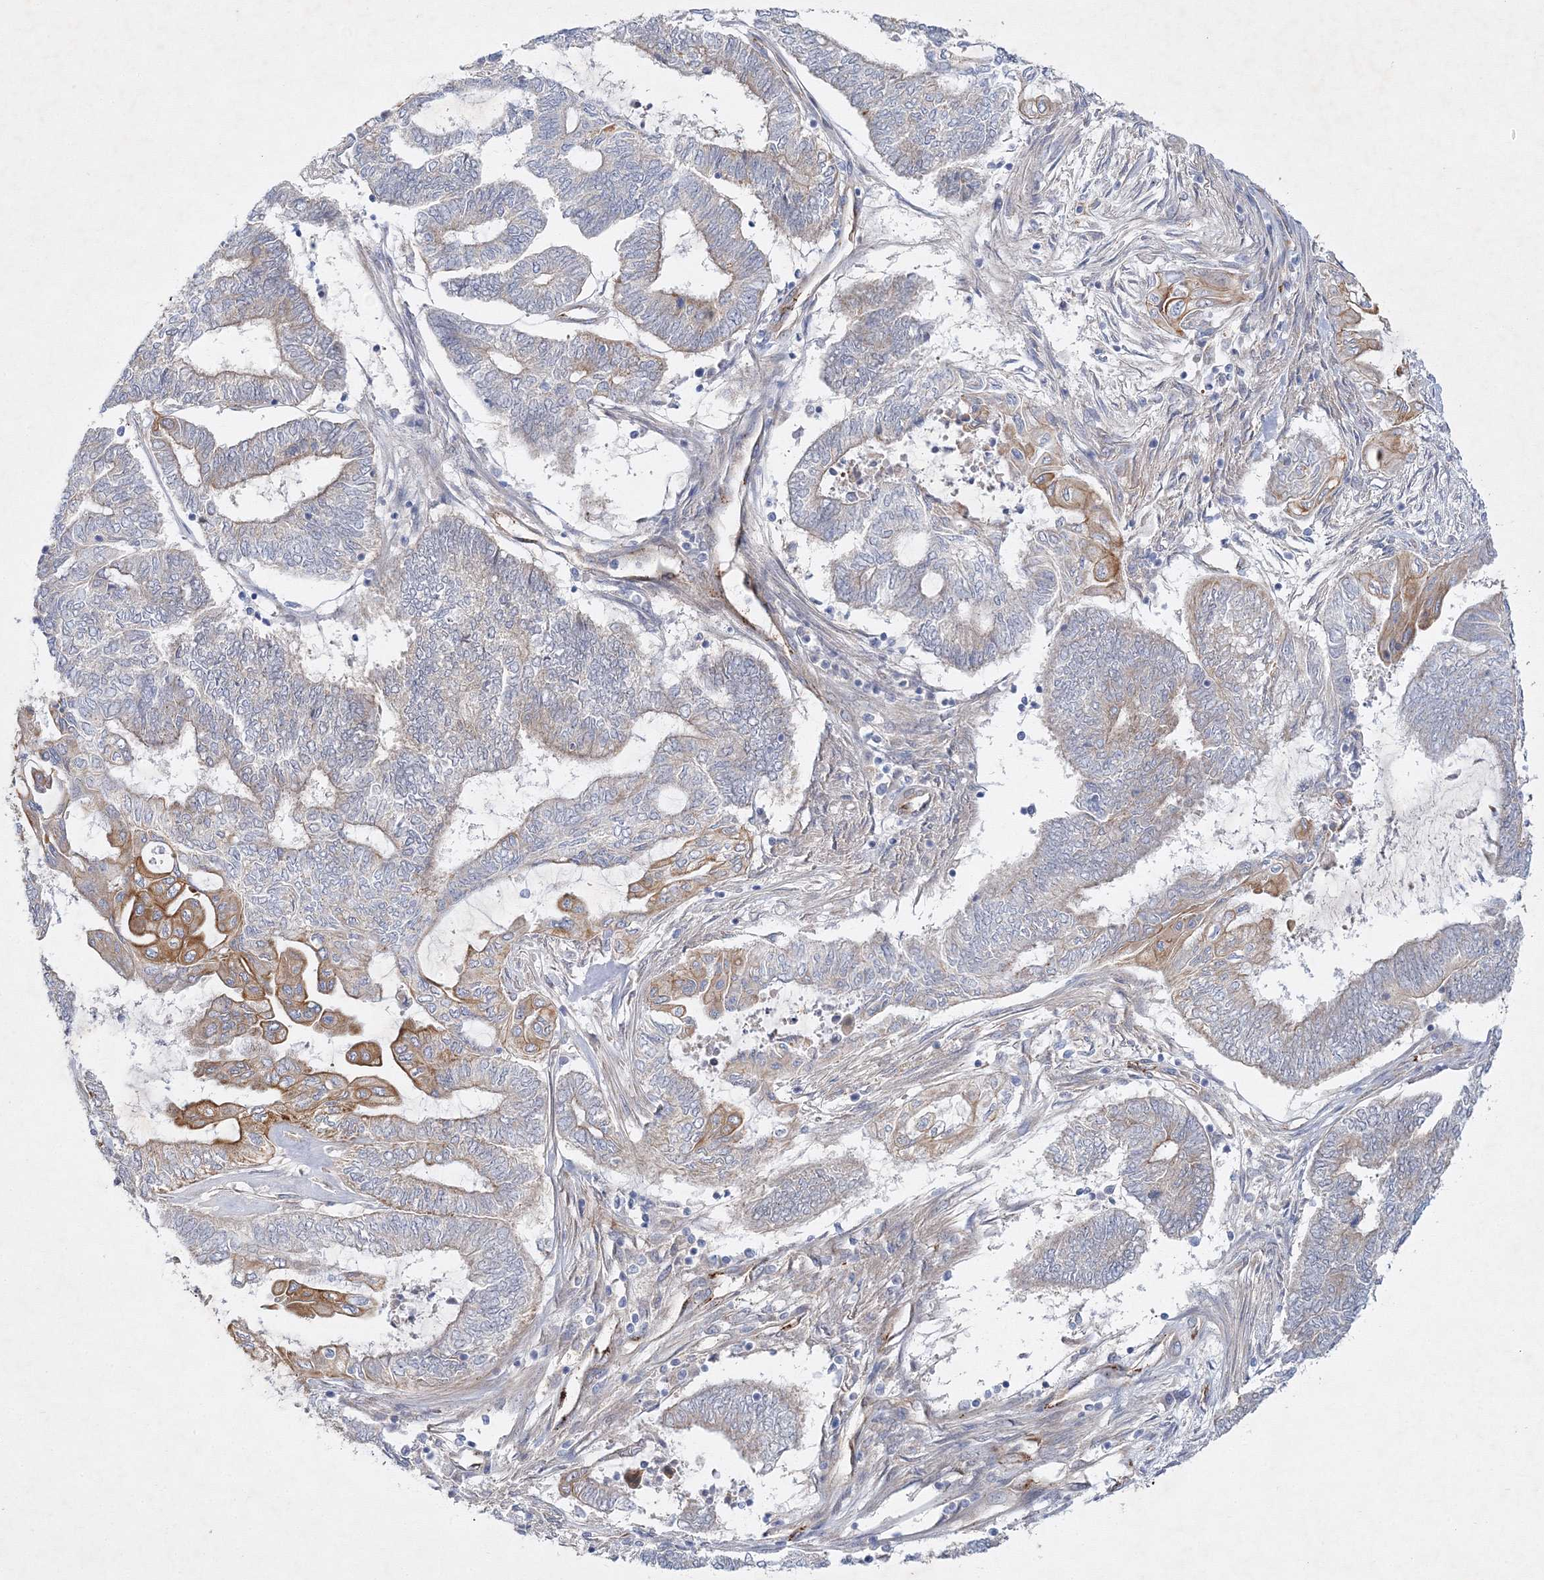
{"staining": {"intensity": "moderate", "quantity": "<25%", "location": "cytoplasmic/membranous"}, "tissue": "endometrial cancer", "cell_type": "Tumor cells", "image_type": "cancer", "snomed": [{"axis": "morphology", "description": "Adenocarcinoma, NOS"}, {"axis": "topography", "description": "Uterus"}, {"axis": "topography", "description": "Endometrium"}], "caption": "Immunohistochemical staining of endometrial cancer exhibits low levels of moderate cytoplasmic/membranous protein staining in about <25% of tumor cells. (Brightfield microscopy of DAB IHC at high magnification).", "gene": "ZFYVE16", "patient": {"sex": "female", "age": 70}}